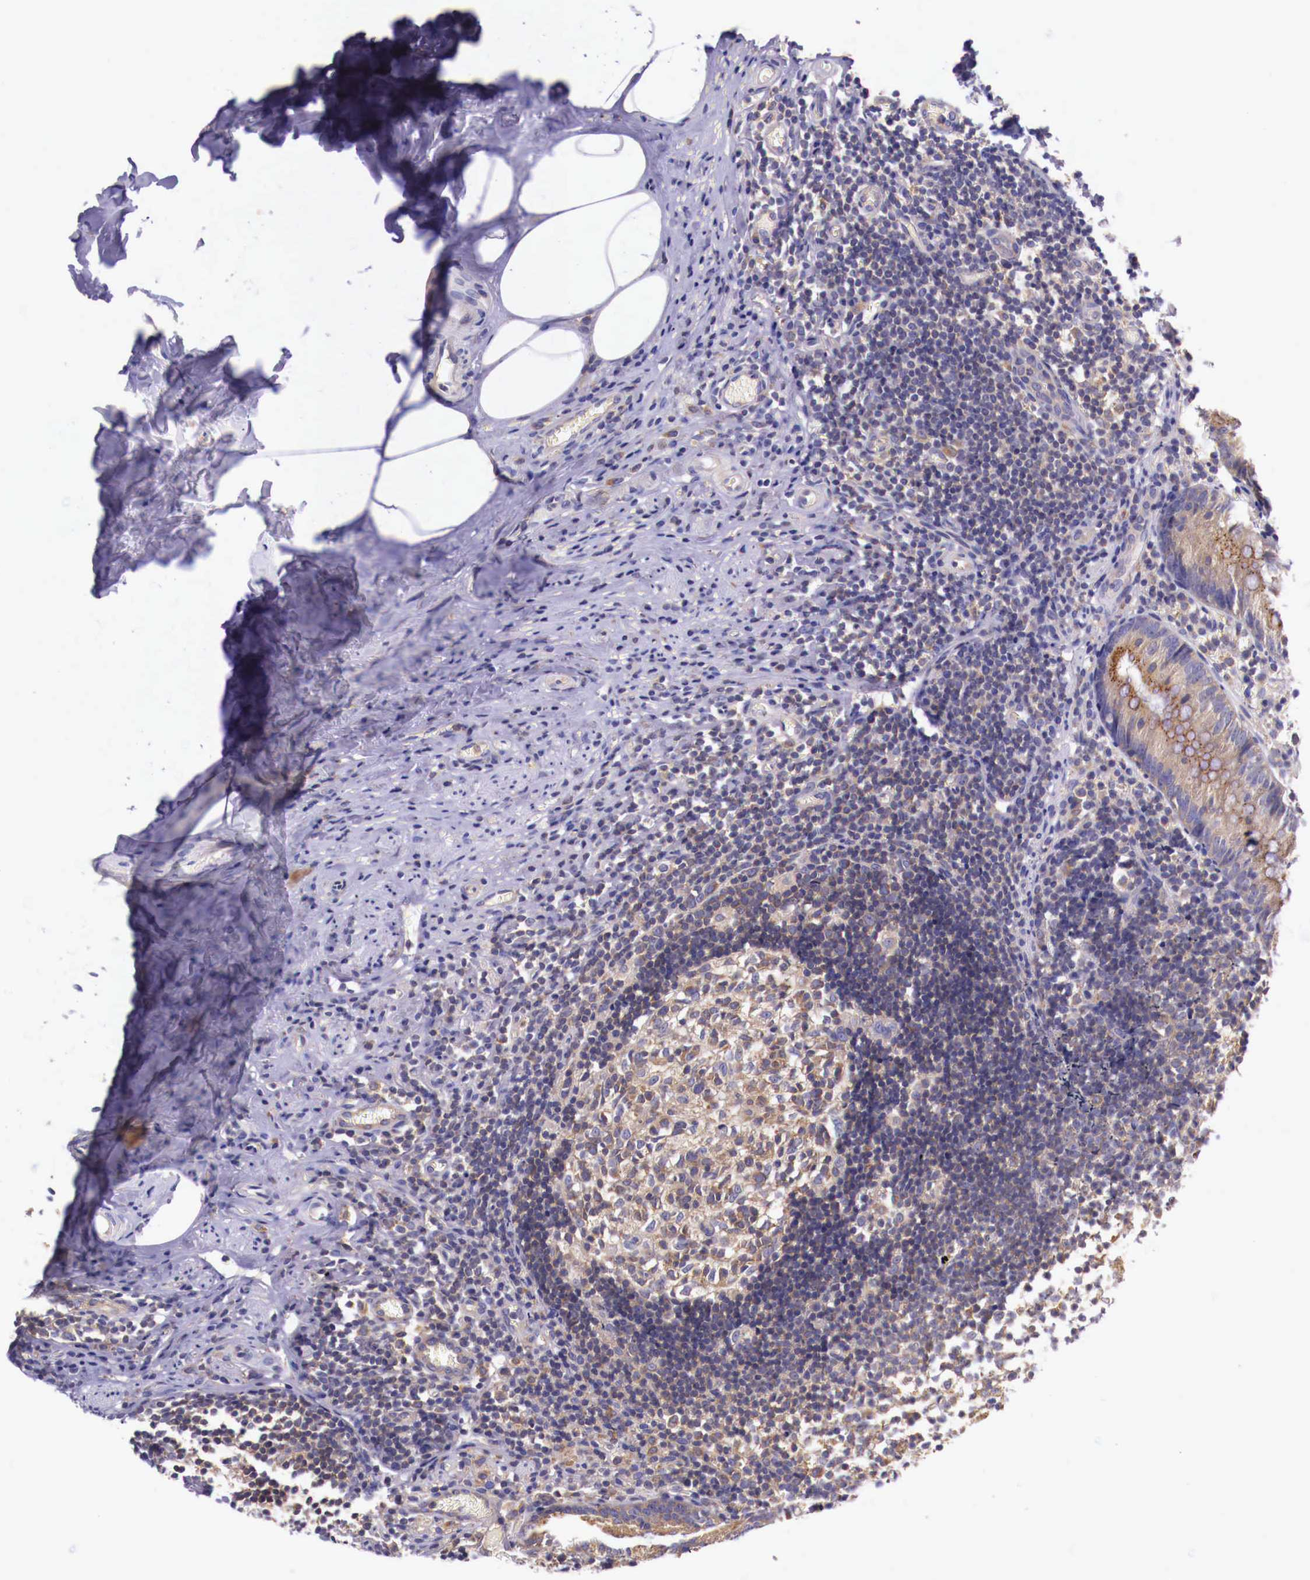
{"staining": {"intensity": "weak", "quantity": "25%-75%", "location": "cytoplasmic/membranous"}, "tissue": "appendix", "cell_type": "Glandular cells", "image_type": "normal", "snomed": [{"axis": "morphology", "description": "Normal tissue, NOS"}, {"axis": "topography", "description": "Appendix"}], "caption": "Appendix stained with DAB (3,3'-diaminobenzidine) immunohistochemistry (IHC) displays low levels of weak cytoplasmic/membranous staining in approximately 25%-75% of glandular cells.", "gene": "GRIPAP1", "patient": {"sex": "male", "age": 25}}